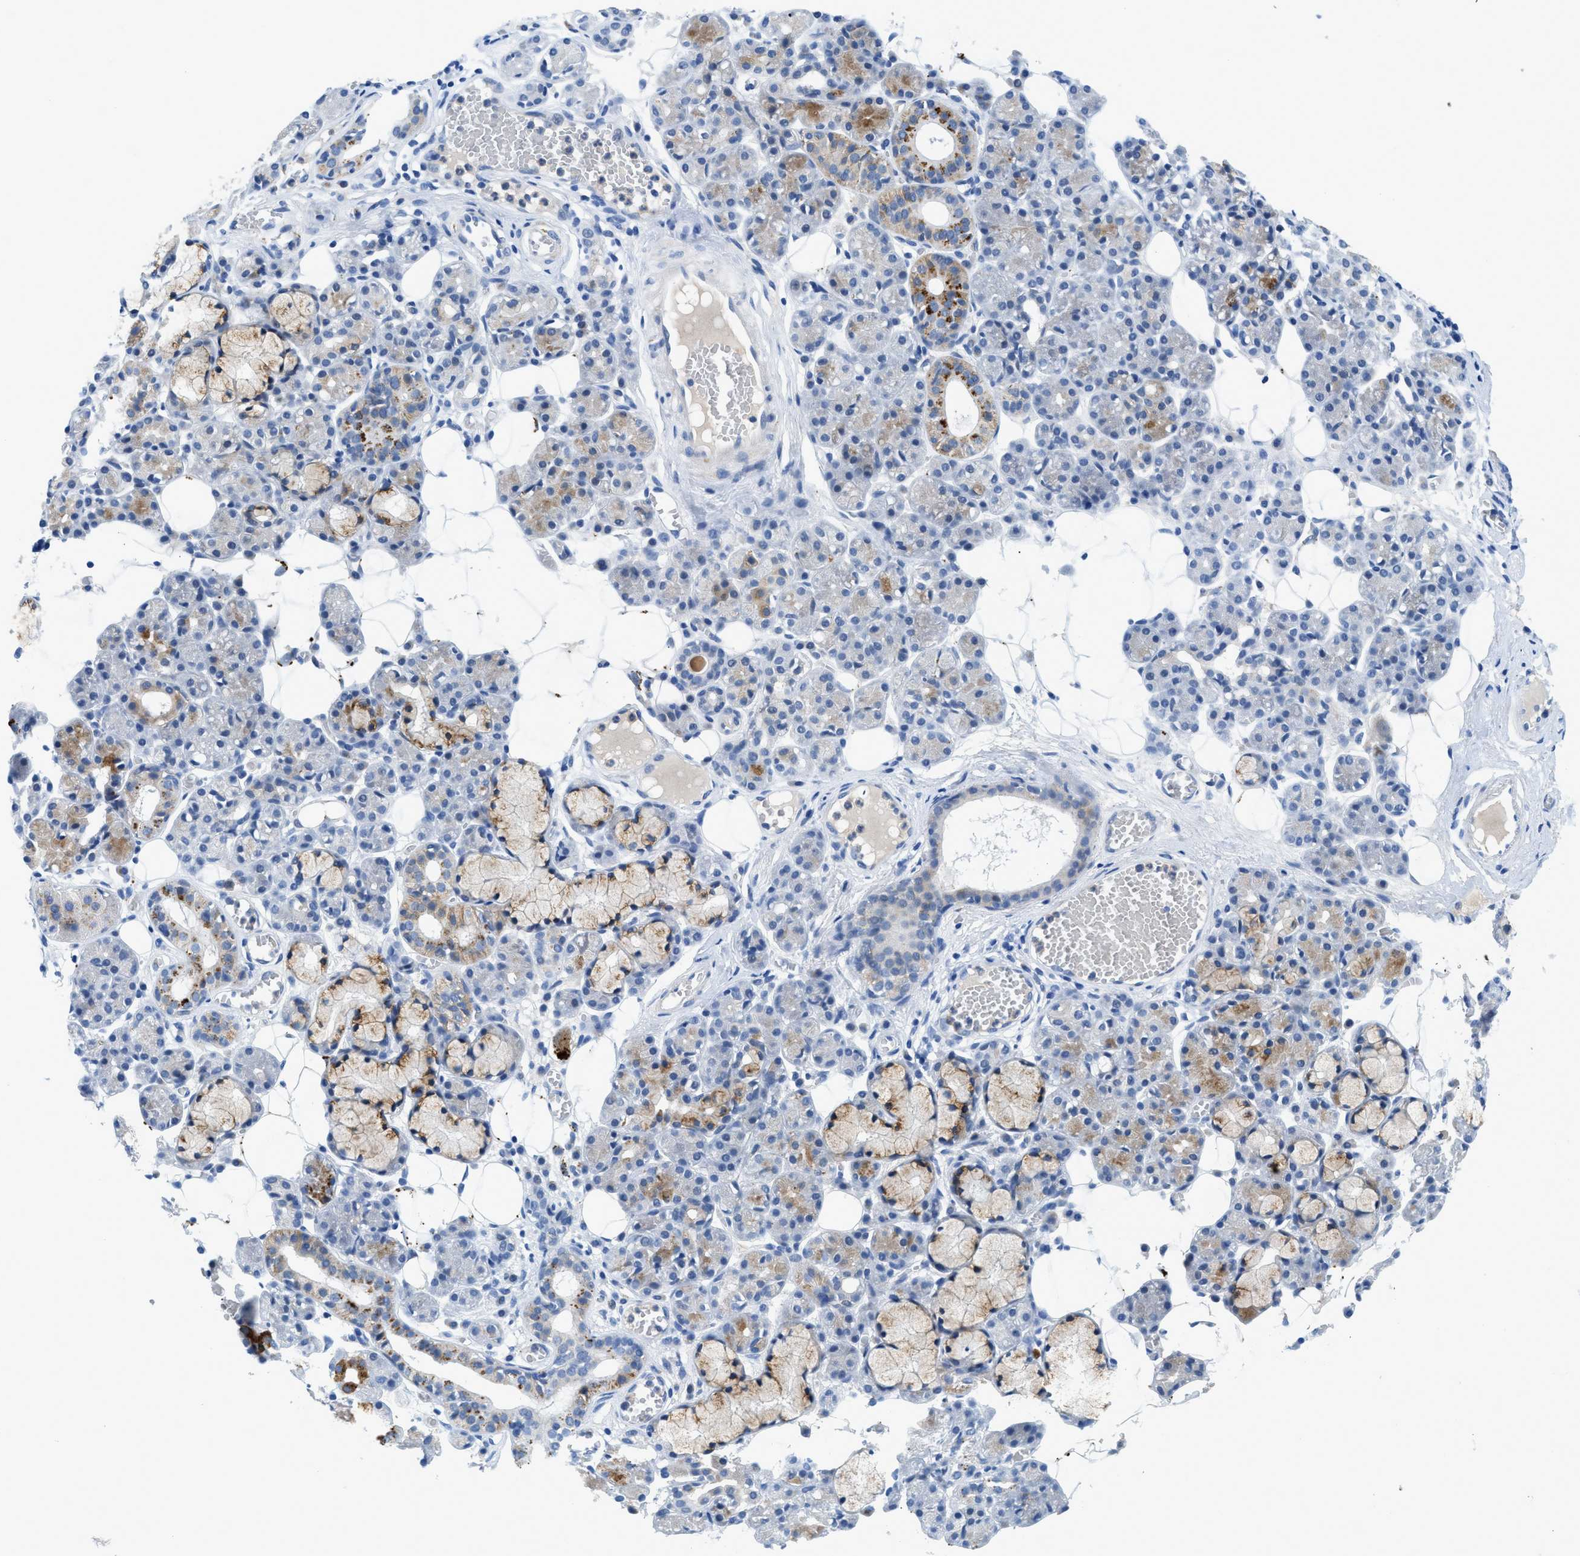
{"staining": {"intensity": "moderate", "quantity": "<25%", "location": "cytoplasmic/membranous"}, "tissue": "salivary gland", "cell_type": "Glandular cells", "image_type": "normal", "snomed": [{"axis": "morphology", "description": "Normal tissue, NOS"}, {"axis": "topography", "description": "Salivary gland"}], "caption": "IHC image of normal human salivary gland stained for a protein (brown), which exhibits low levels of moderate cytoplasmic/membranous expression in about <25% of glandular cells.", "gene": "TSPAN3", "patient": {"sex": "male", "age": 63}}